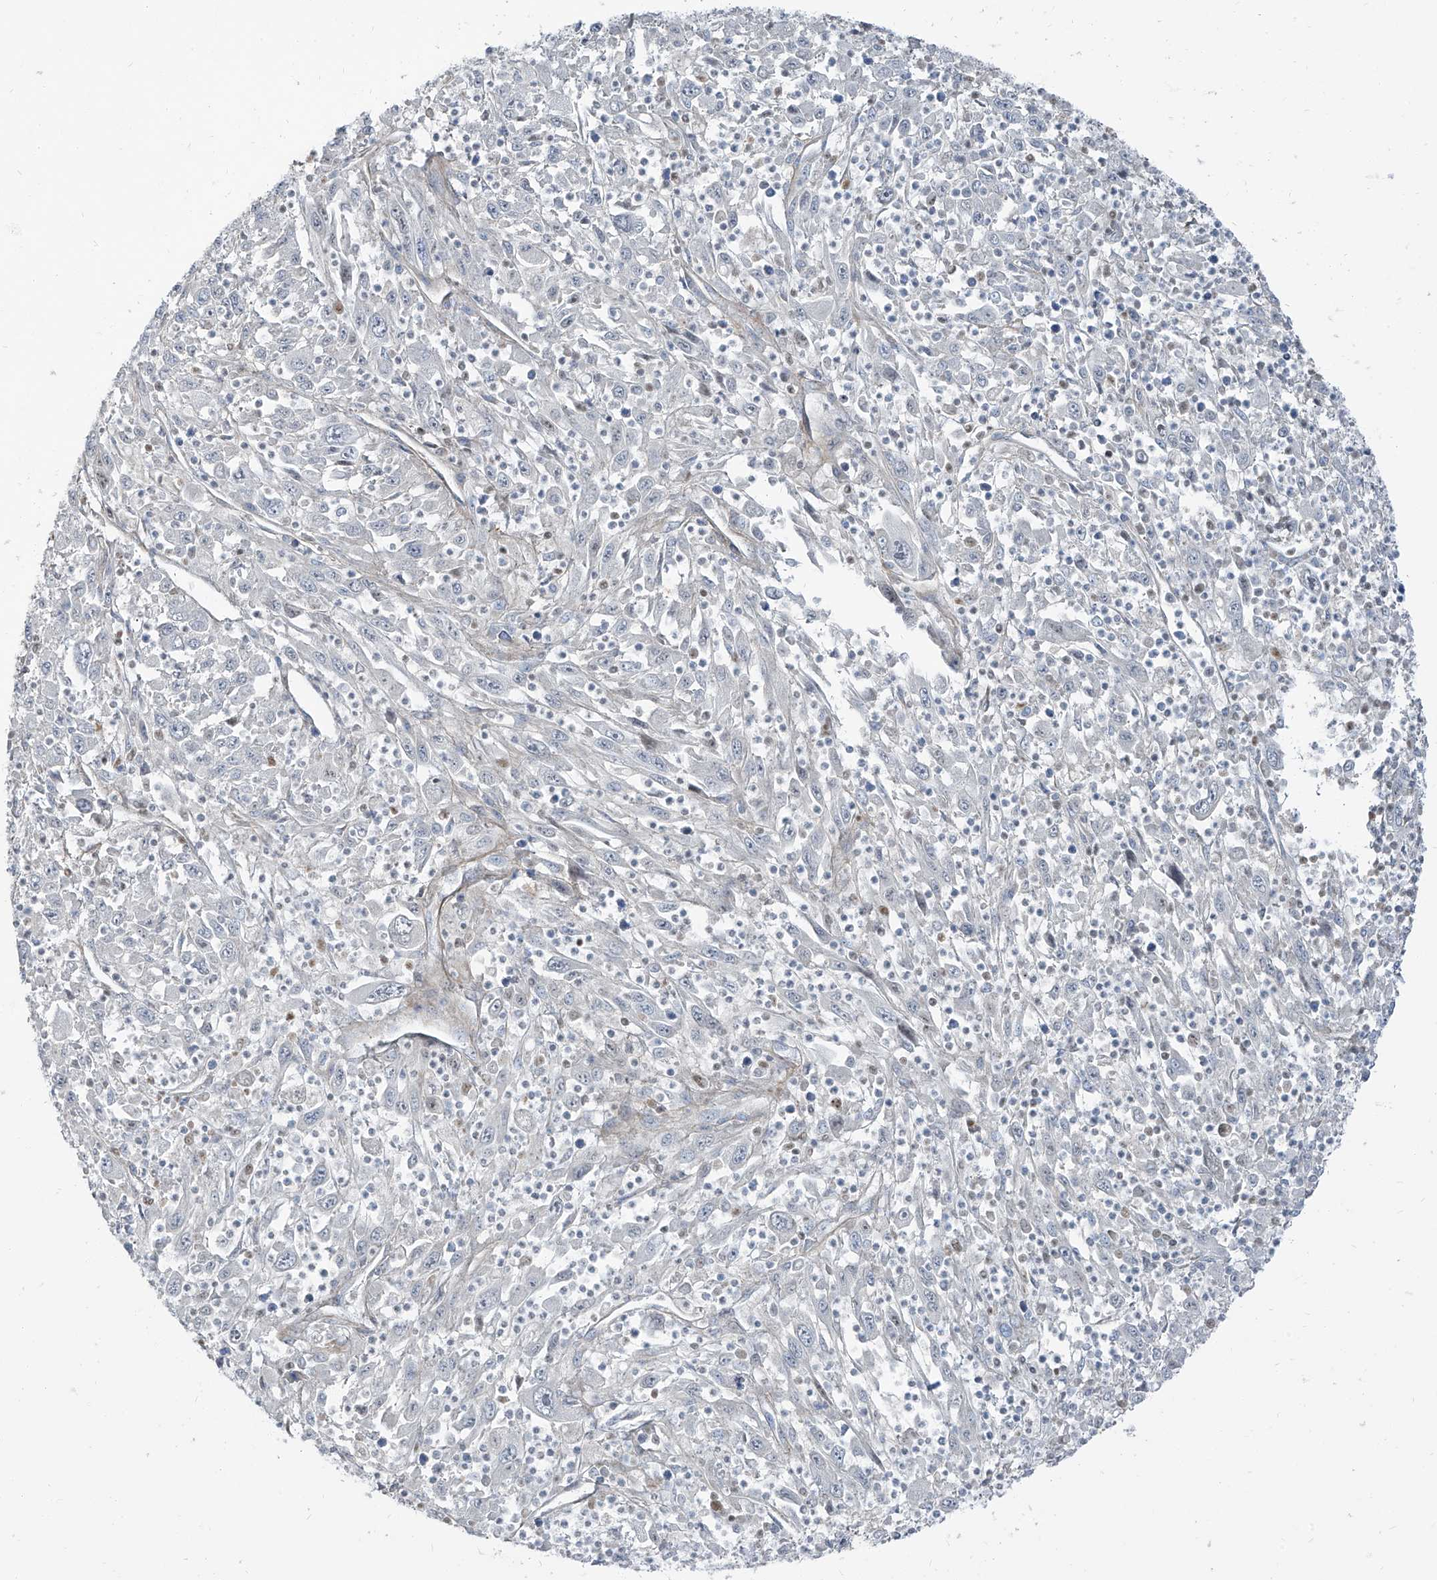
{"staining": {"intensity": "negative", "quantity": "none", "location": "none"}, "tissue": "melanoma", "cell_type": "Tumor cells", "image_type": "cancer", "snomed": [{"axis": "morphology", "description": "Malignant melanoma, Metastatic site"}, {"axis": "topography", "description": "Skin"}], "caption": "Human malignant melanoma (metastatic site) stained for a protein using IHC reveals no staining in tumor cells.", "gene": "HOXA3", "patient": {"sex": "female", "age": 56}}